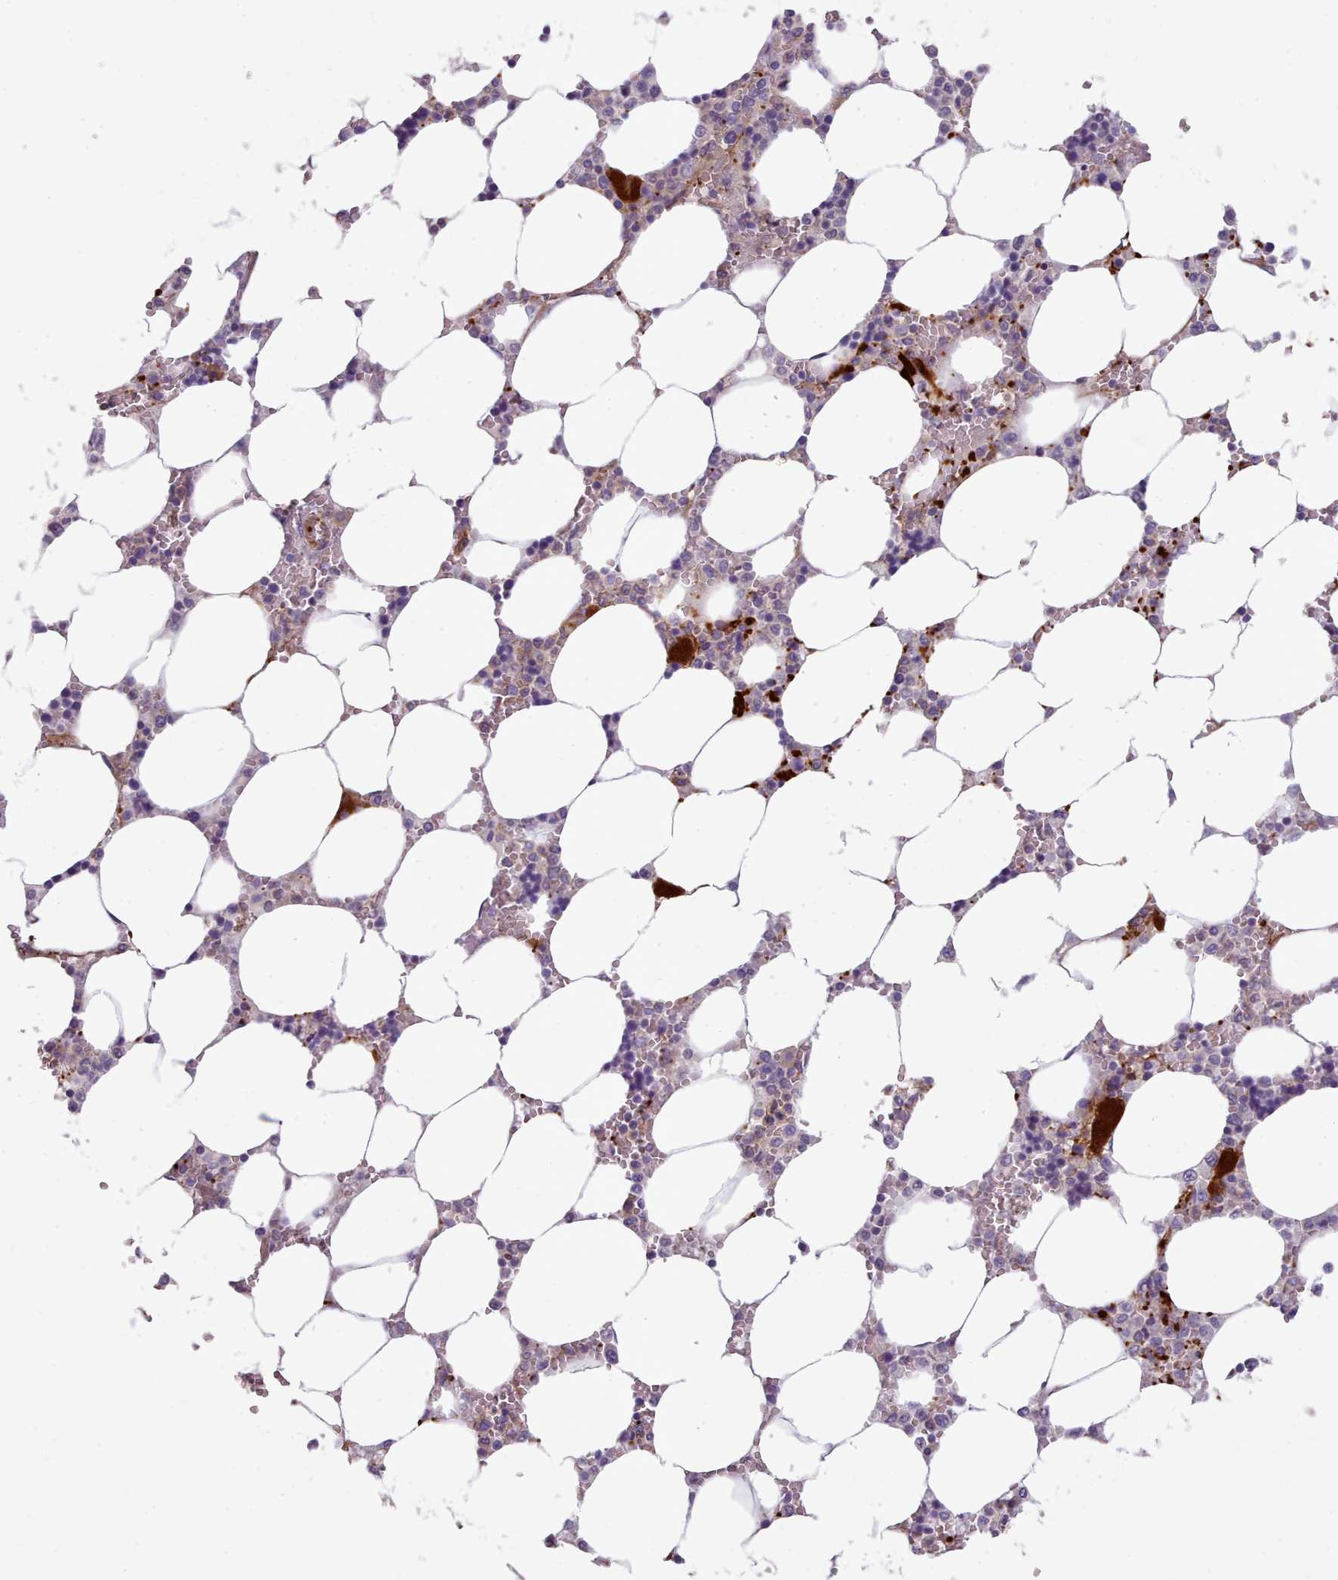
{"staining": {"intensity": "strong", "quantity": "<25%", "location": "cytoplasmic/membranous"}, "tissue": "bone marrow", "cell_type": "Hematopoietic cells", "image_type": "normal", "snomed": [{"axis": "morphology", "description": "Normal tissue, NOS"}, {"axis": "topography", "description": "Bone marrow"}], "caption": "Immunohistochemistry (DAB) staining of normal human bone marrow exhibits strong cytoplasmic/membranous protein expression in approximately <25% of hematopoietic cells. The staining is performed using DAB brown chromogen to label protein expression. The nuclei are counter-stained blue using hematoxylin.", "gene": "CD300LF", "patient": {"sex": "male", "age": 64}}